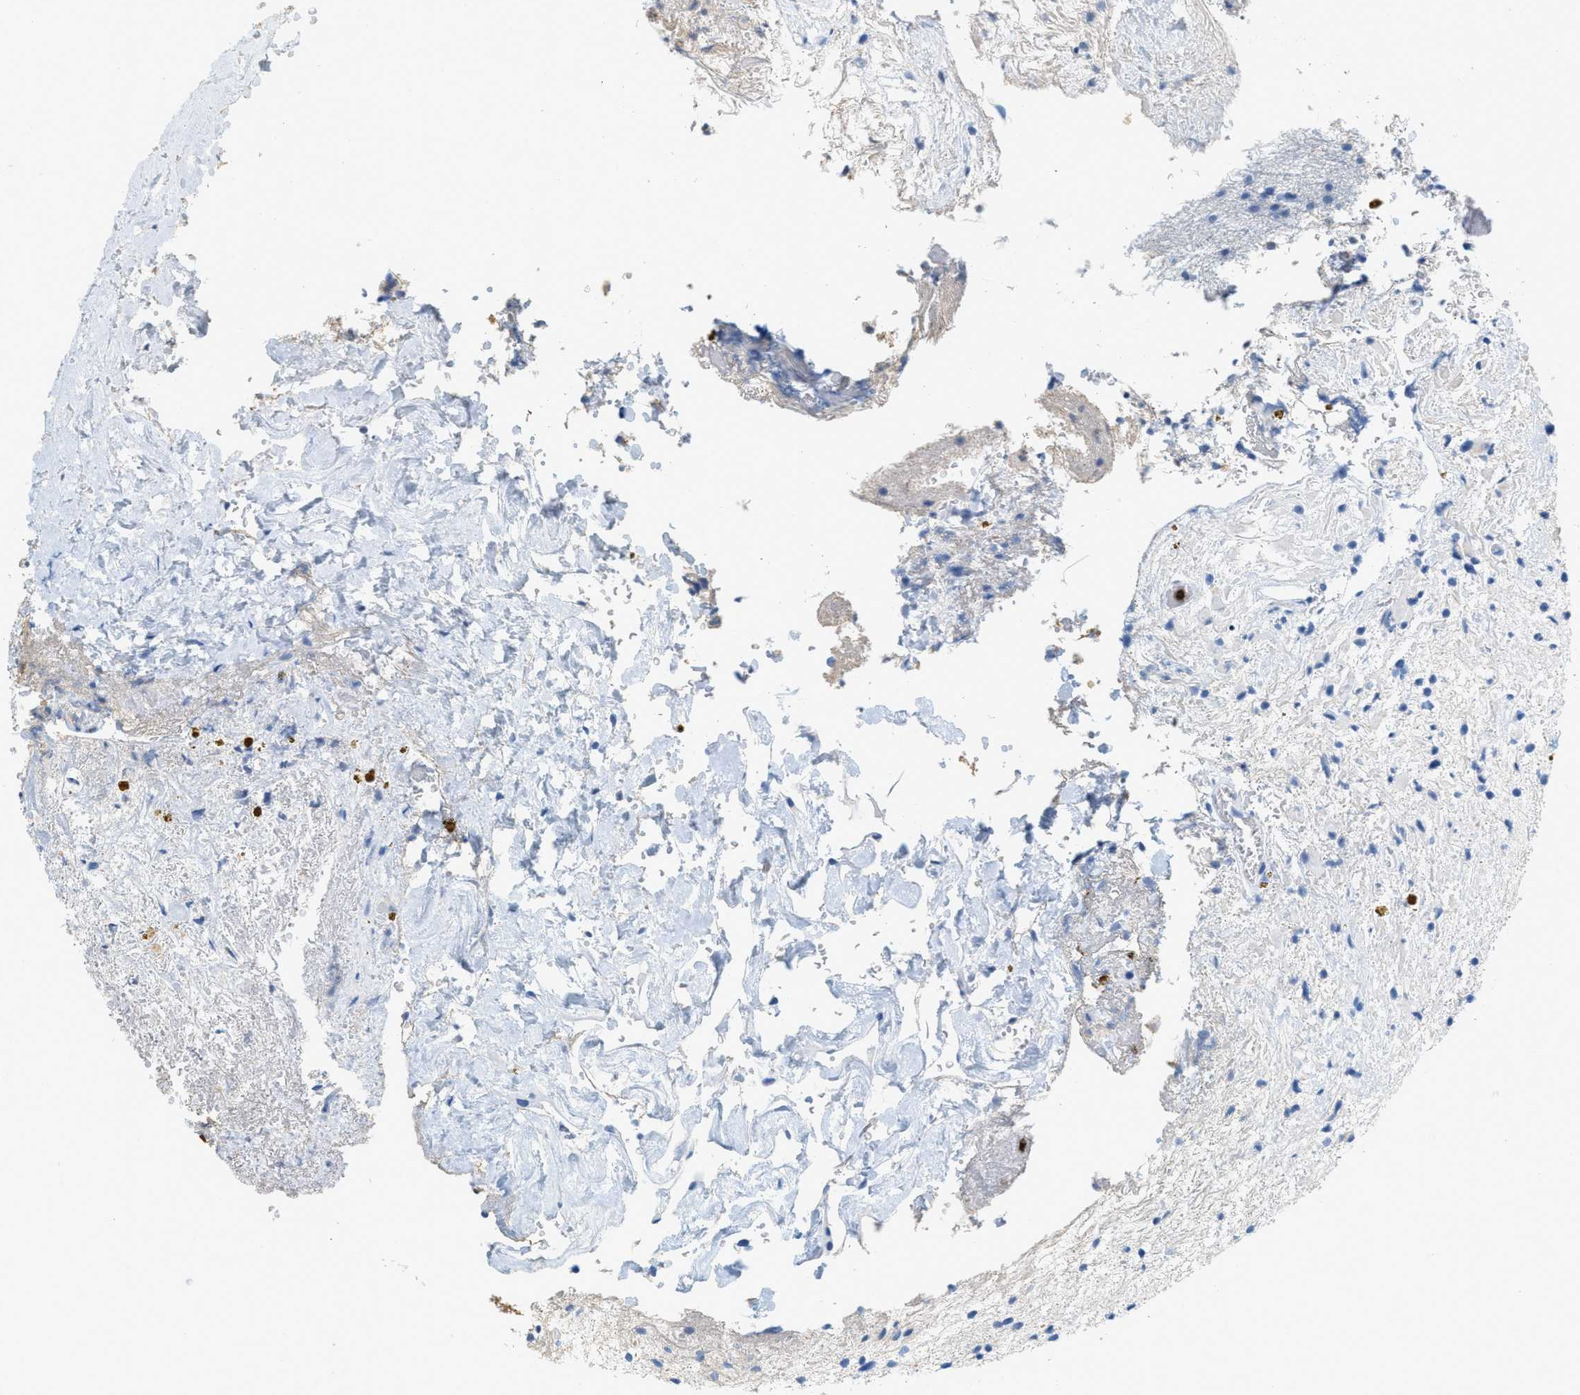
{"staining": {"intensity": "negative", "quantity": "none", "location": "none"}, "tissue": "glioma", "cell_type": "Tumor cells", "image_type": "cancer", "snomed": [{"axis": "morphology", "description": "Glioma, malignant, High grade"}, {"axis": "topography", "description": "Brain"}], "caption": "DAB immunohistochemical staining of human malignant glioma (high-grade) shows no significant expression in tumor cells.", "gene": "LCN2", "patient": {"sex": "male", "age": 33}}